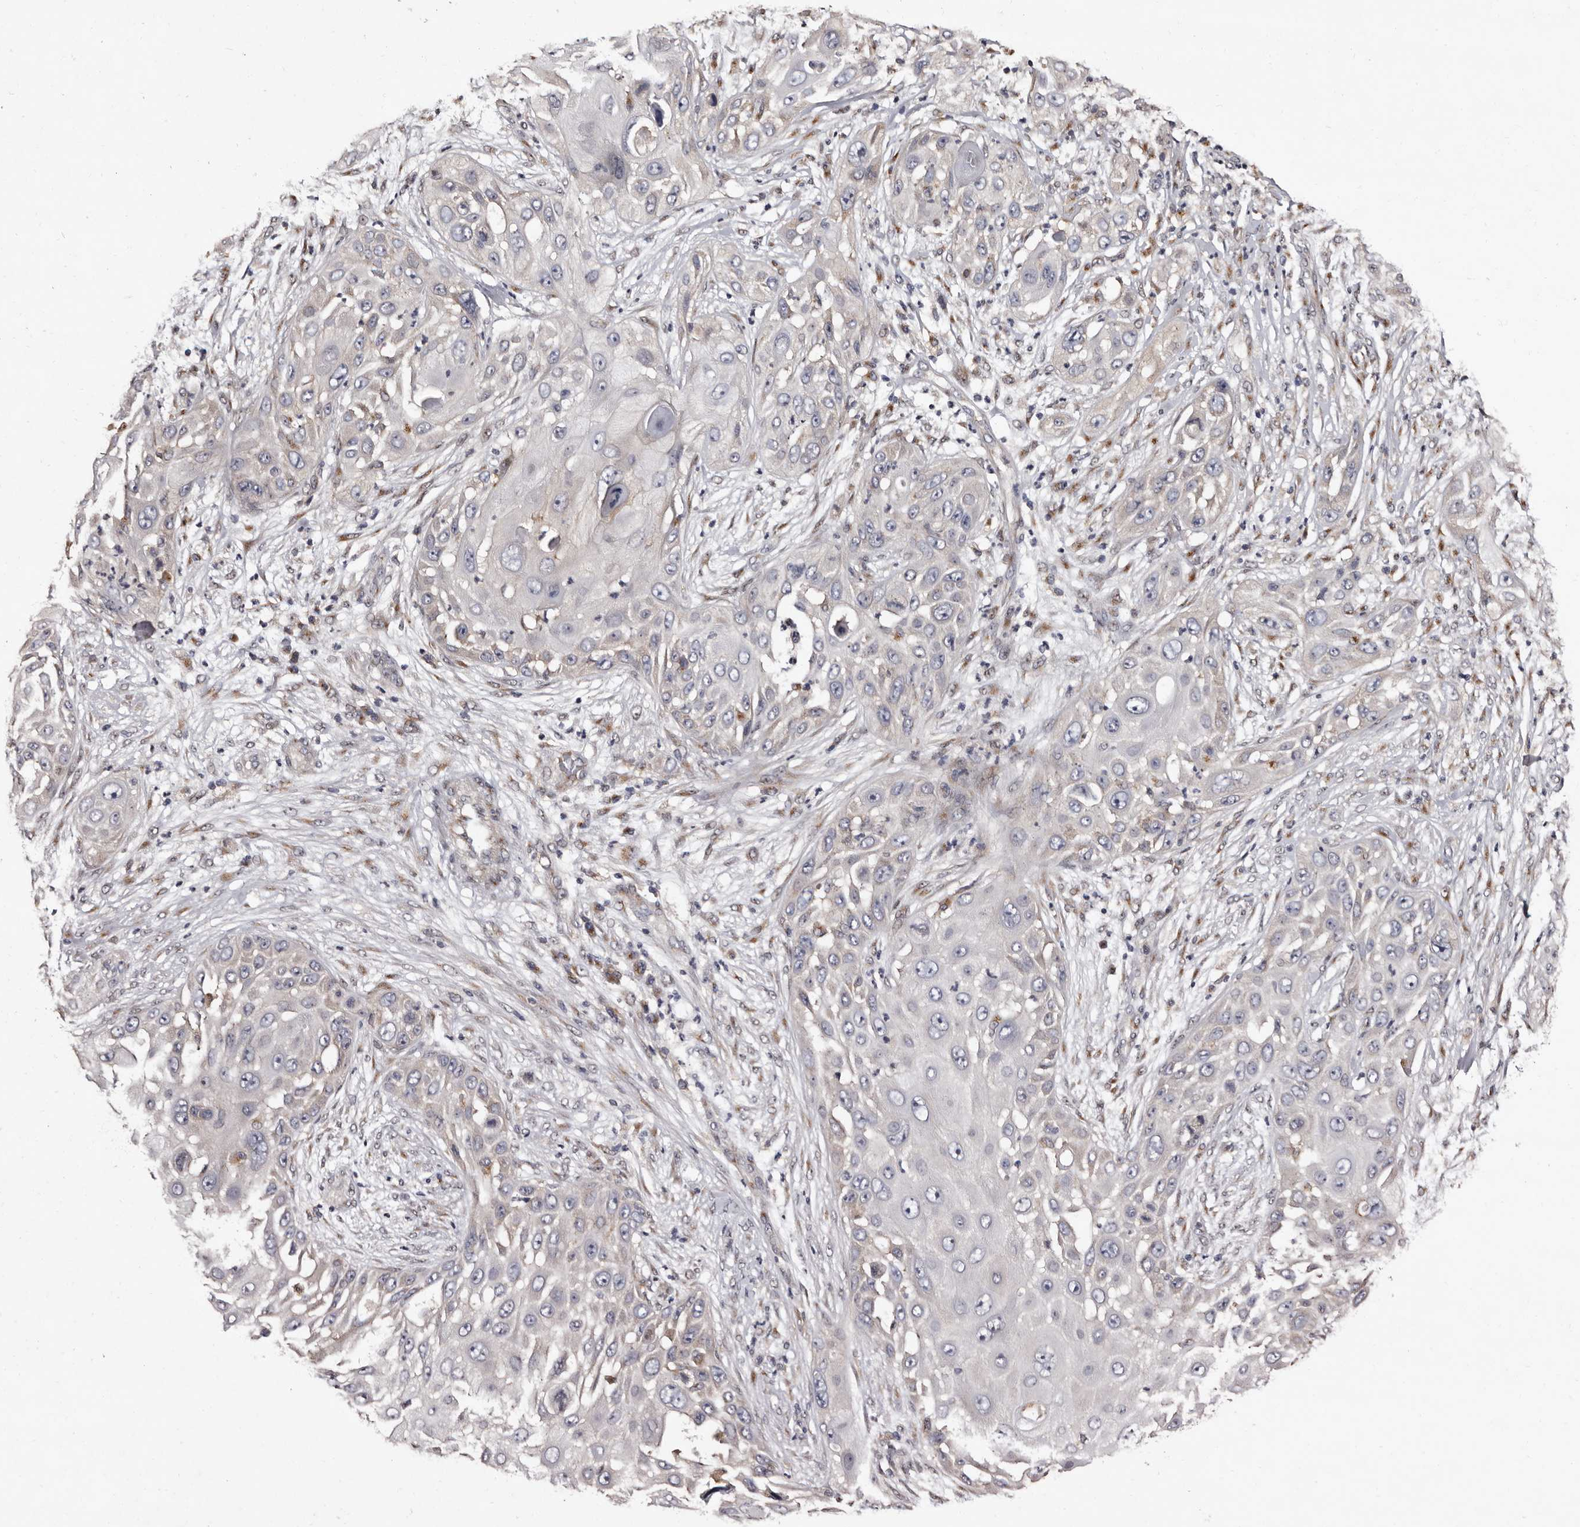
{"staining": {"intensity": "negative", "quantity": "none", "location": "none"}, "tissue": "skin cancer", "cell_type": "Tumor cells", "image_type": "cancer", "snomed": [{"axis": "morphology", "description": "Squamous cell carcinoma, NOS"}, {"axis": "topography", "description": "Skin"}], "caption": "Protein analysis of skin squamous cell carcinoma shows no significant expression in tumor cells. (Stains: DAB (3,3'-diaminobenzidine) IHC with hematoxylin counter stain, Microscopy: brightfield microscopy at high magnification).", "gene": "FAM91A1", "patient": {"sex": "female", "age": 44}}